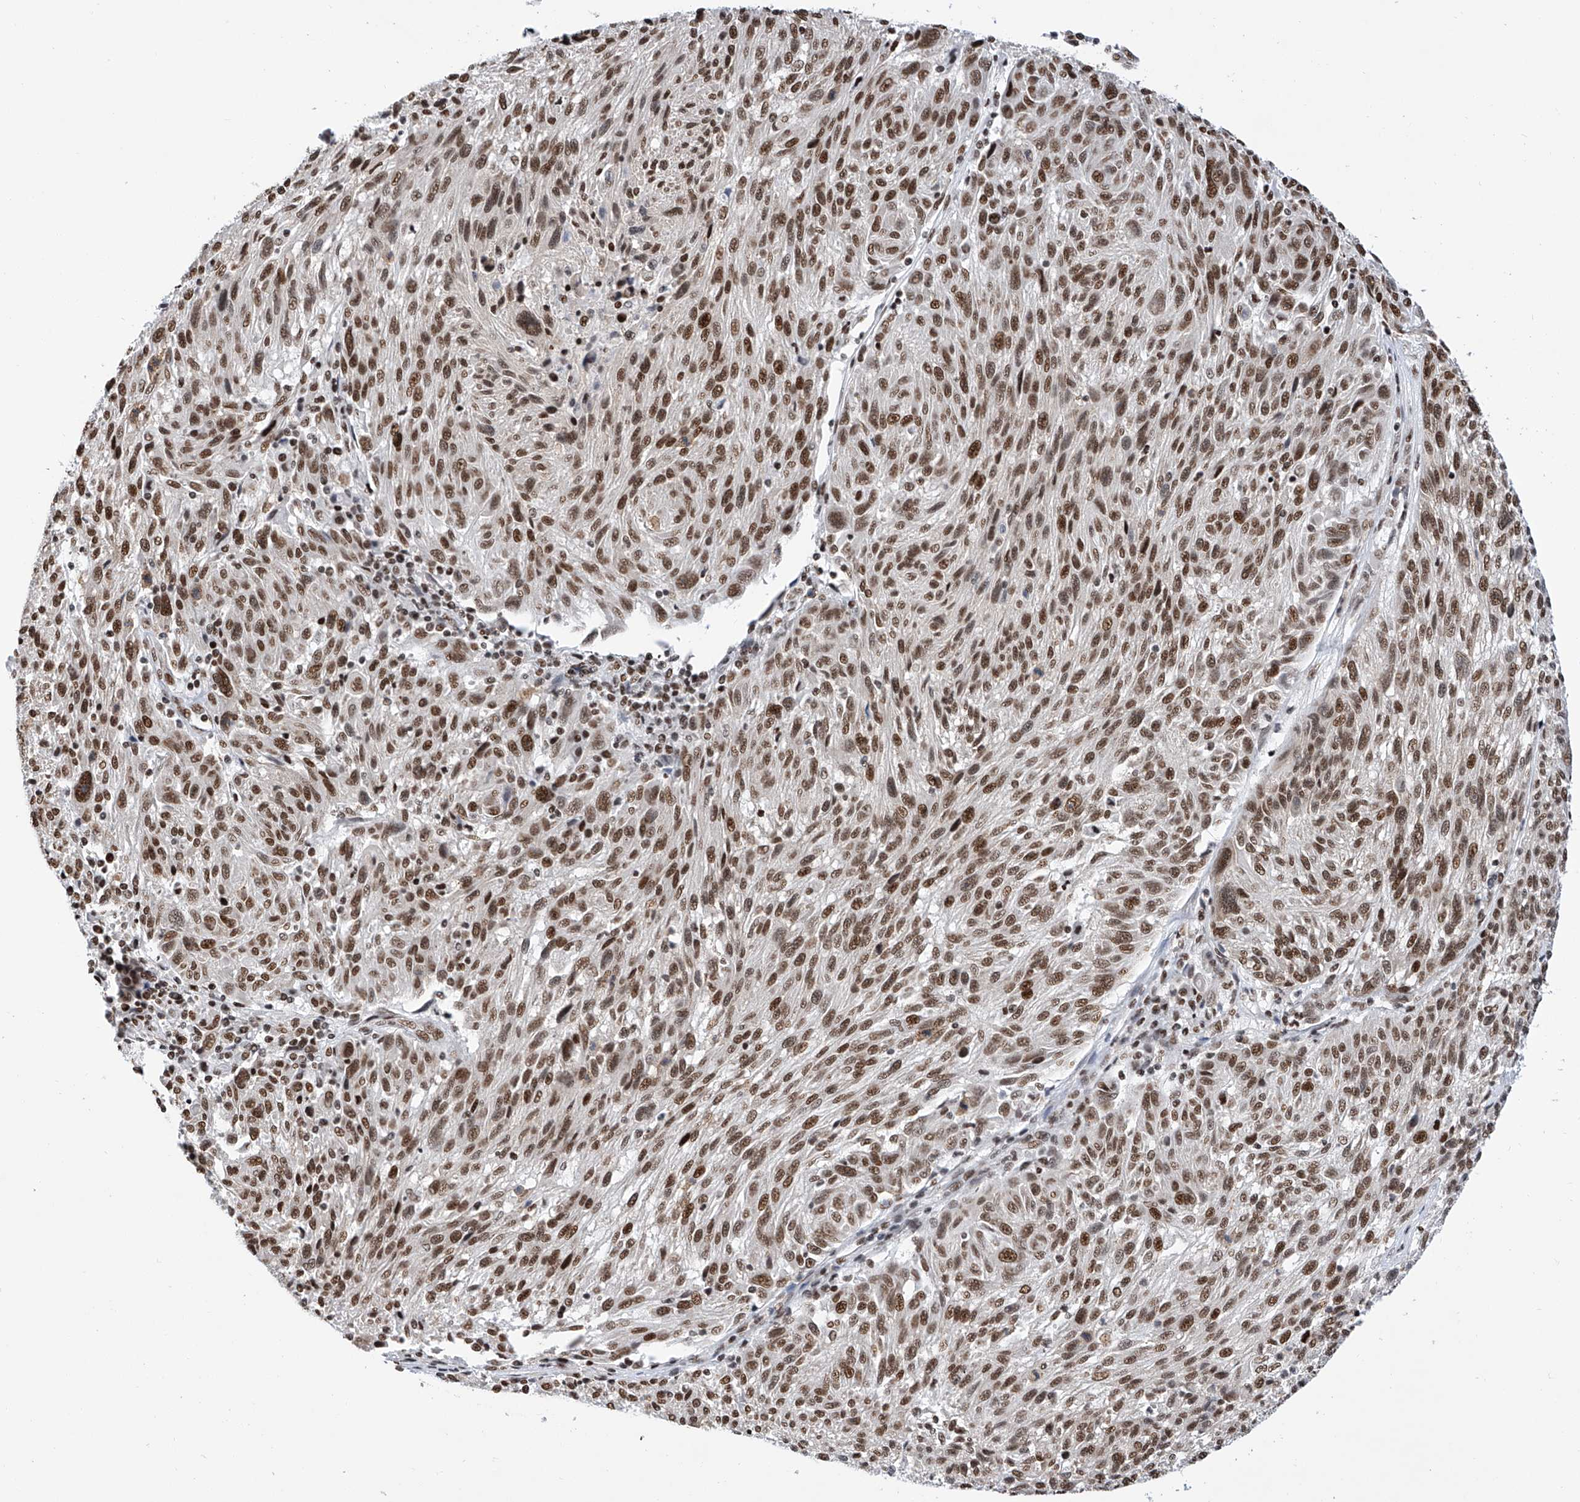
{"staining": {"intensity": "moderate", "quantity": ">75%", "location": "nuclear"}, "tissue": "melanoma", "cell_type": "Tumor cells", "image_type": "cancer", "snomed": [{"axis": "morphology", "description": "Malignant melanoma, NOS"}, {"axis": "topography", "description": "Skin"}], "caption": "Immunohistochemistry (IHC) of human melanoma demonstrates medium levels of moderate nuclear staining in about >75% of tumor cells.", "gene": "SRSF6", "patient": {"sex": "male", "age": 53}}